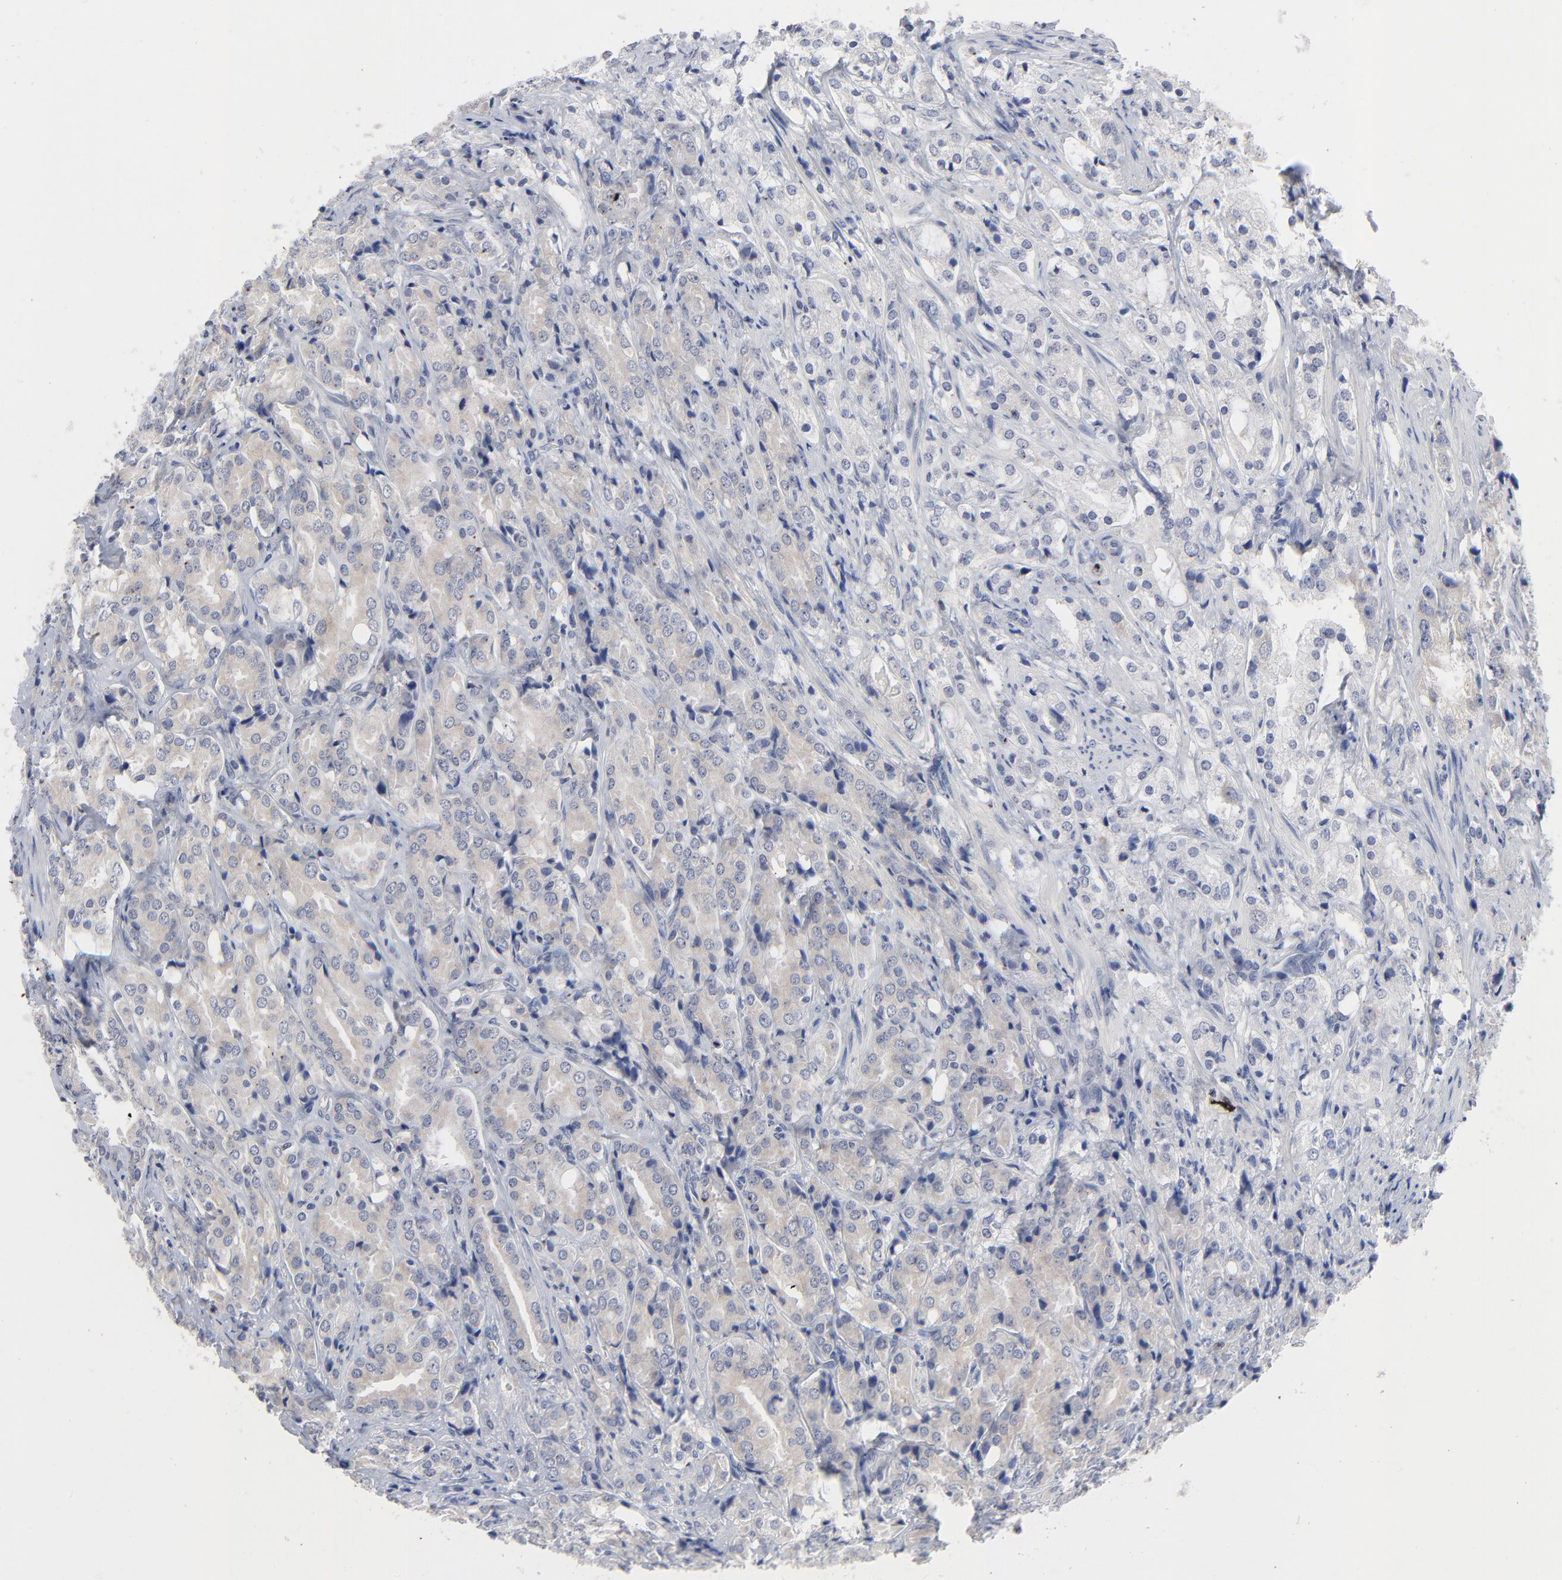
{"staining": {"intensity": "weak", "quantity": "<25%", "location": "cytoplasmic/membranous"}, "tissue": "prostate cancer", "cell_type": "Tumor cells", "image_type": "cancer", "snomed": [{"axis": "morphology", "description": "Adenocarcinoma, High grade"}, {"axis": "topography", "description": "Prostate"}], "caption": "Immunohistochemistry micrograph of neoplastic tissue: human adenocarcinoma (high-grade) (prostate) stained with DAB displays no significant protein positivity in tumor cells.", "gene": "CLEC4G", "patient": {"sex": "male", "age": 68}}